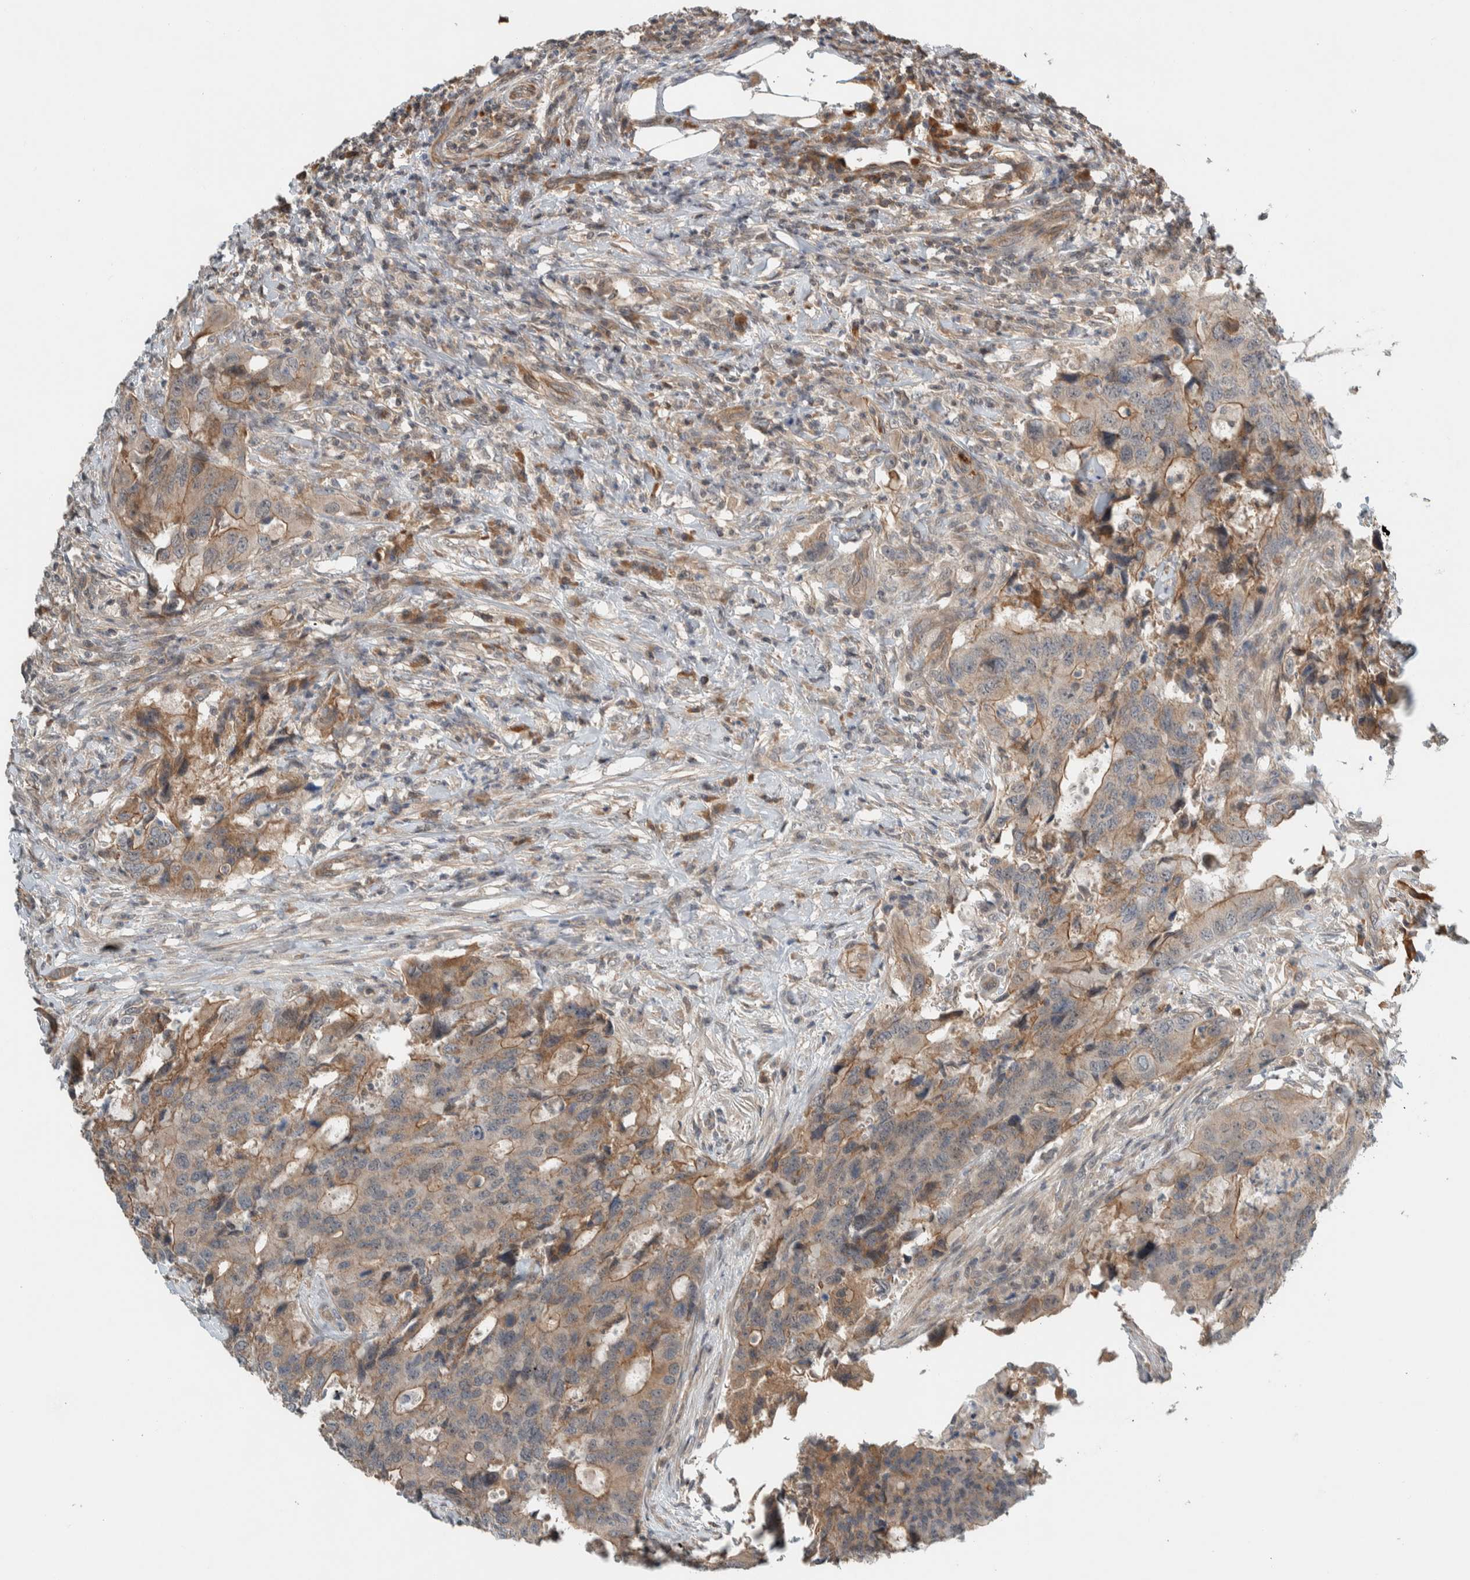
{"staining": {"intensity": "moderate", "quantity": ">75%", "location": "cytoplasmic/membranous"}, "tissue": "colorectal cancer", "cell_type": "Tumor cells", "image_type": "cancer", "snomed": [{"axis": "morphology", "description": "Adenocarcinoma, NOS"}, {"axis": "topography", "description": "Colon"}], "caption": "The histopathology image demonstrates immunohistochemical staining of colorectal cancer (adenocarcinoma). There is moderate cytoplasmic/membranous expression is identified in approximately >75% of tumor cells.", "gene": "ARMC7", "patient": {"sex": "male", "age": 71}}